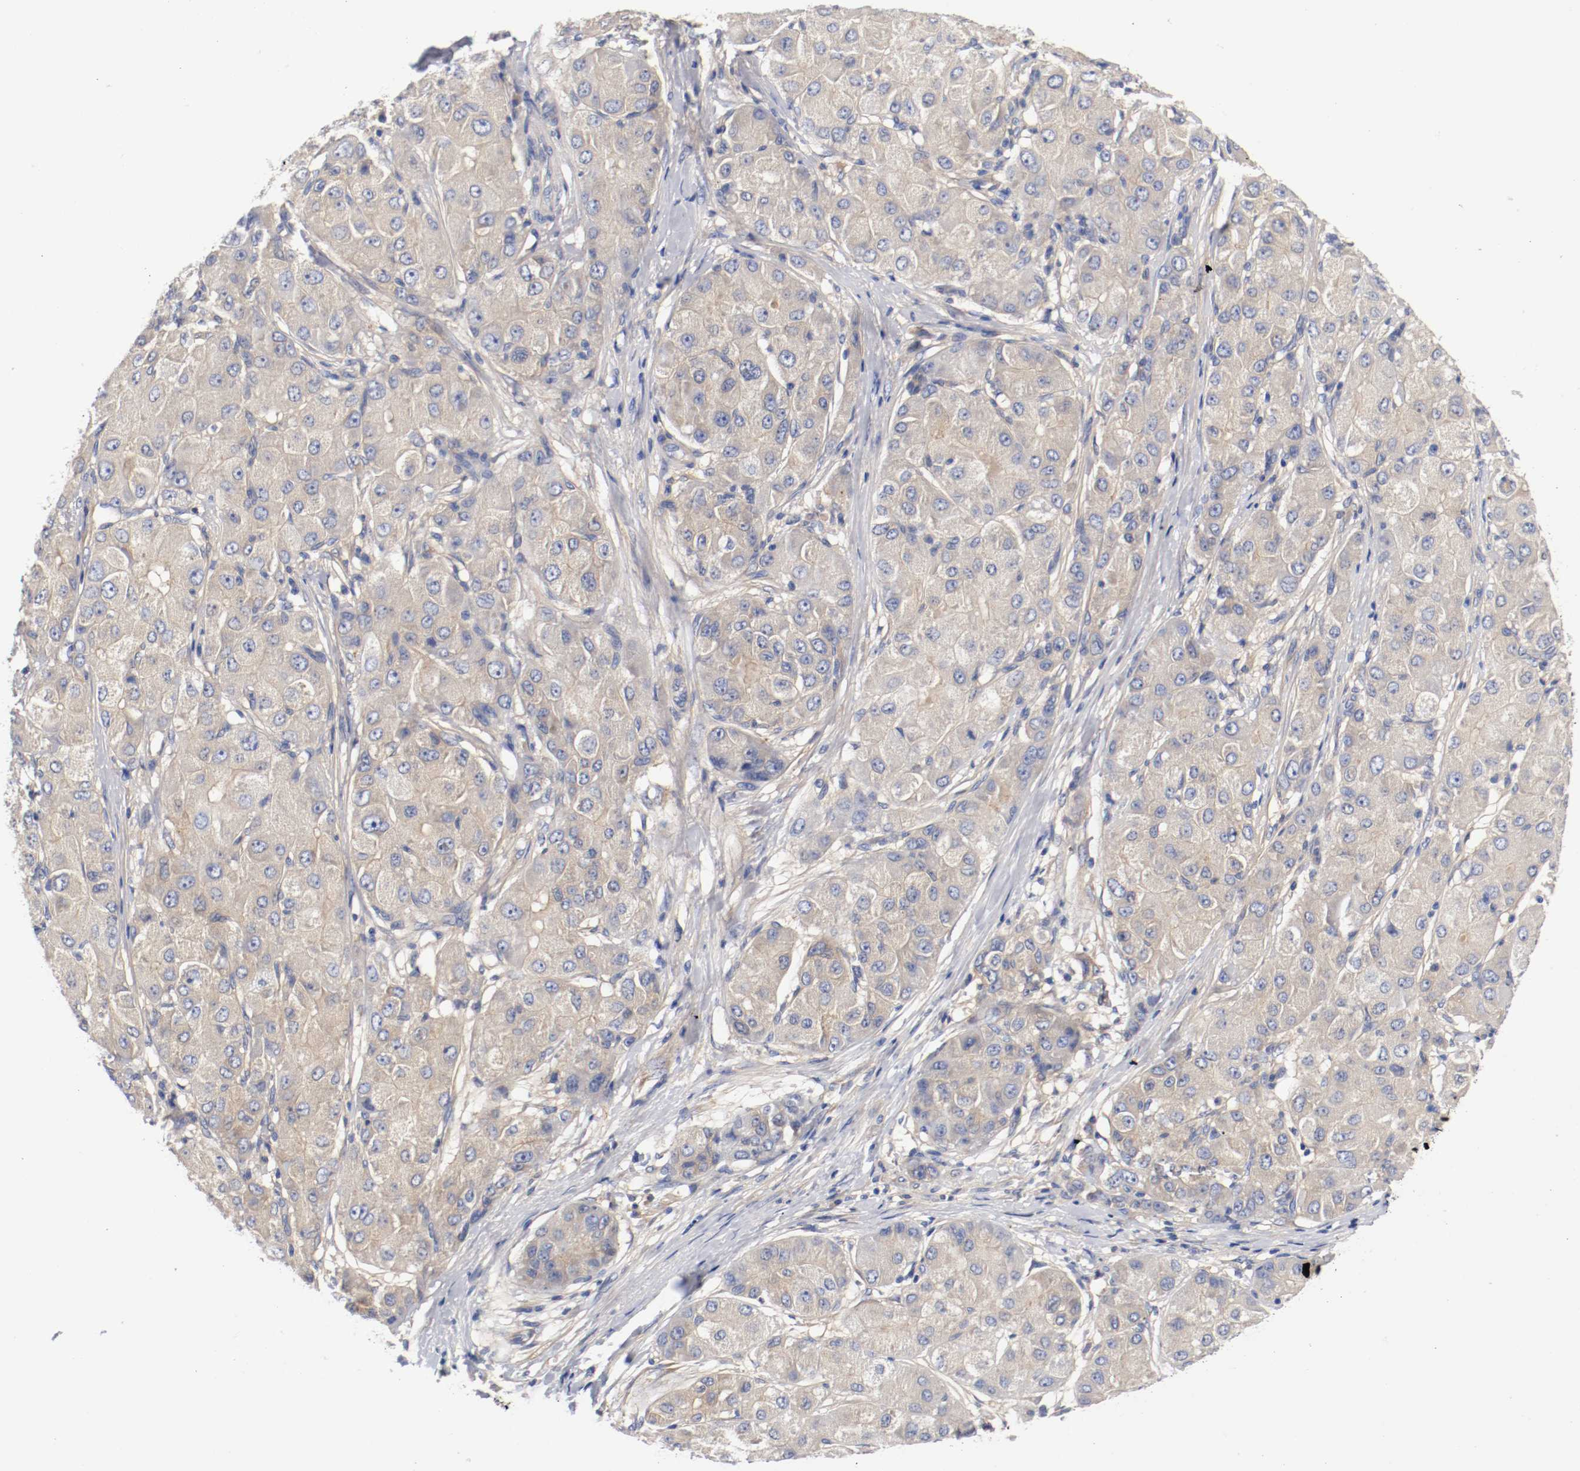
{"staining": {"intensity": "weak", "quantity": ">75%", "location": "cytoplasmic/membranous"}, "tissue": "liver cancer", "cell_type": "Tumor cells", "image_type": "cancer", "snomed": [{"axis": "morphology", "description": "Carcinoma, Hepatocellular, NOS"}, {"axis": "topography", "description": "Liver"}], "caption": "Liver cancer tissue shows weak cytoplasmic/membranous positivity in approximately >75% of tumor cells, visualized by immunohistochemistry. Using DAB (brown) and hematoxylin (blue) stains, captured at high magnification using brightfield microscopy.", "gene": "HGS", "patient": {"sex": "male", "age": 80}}